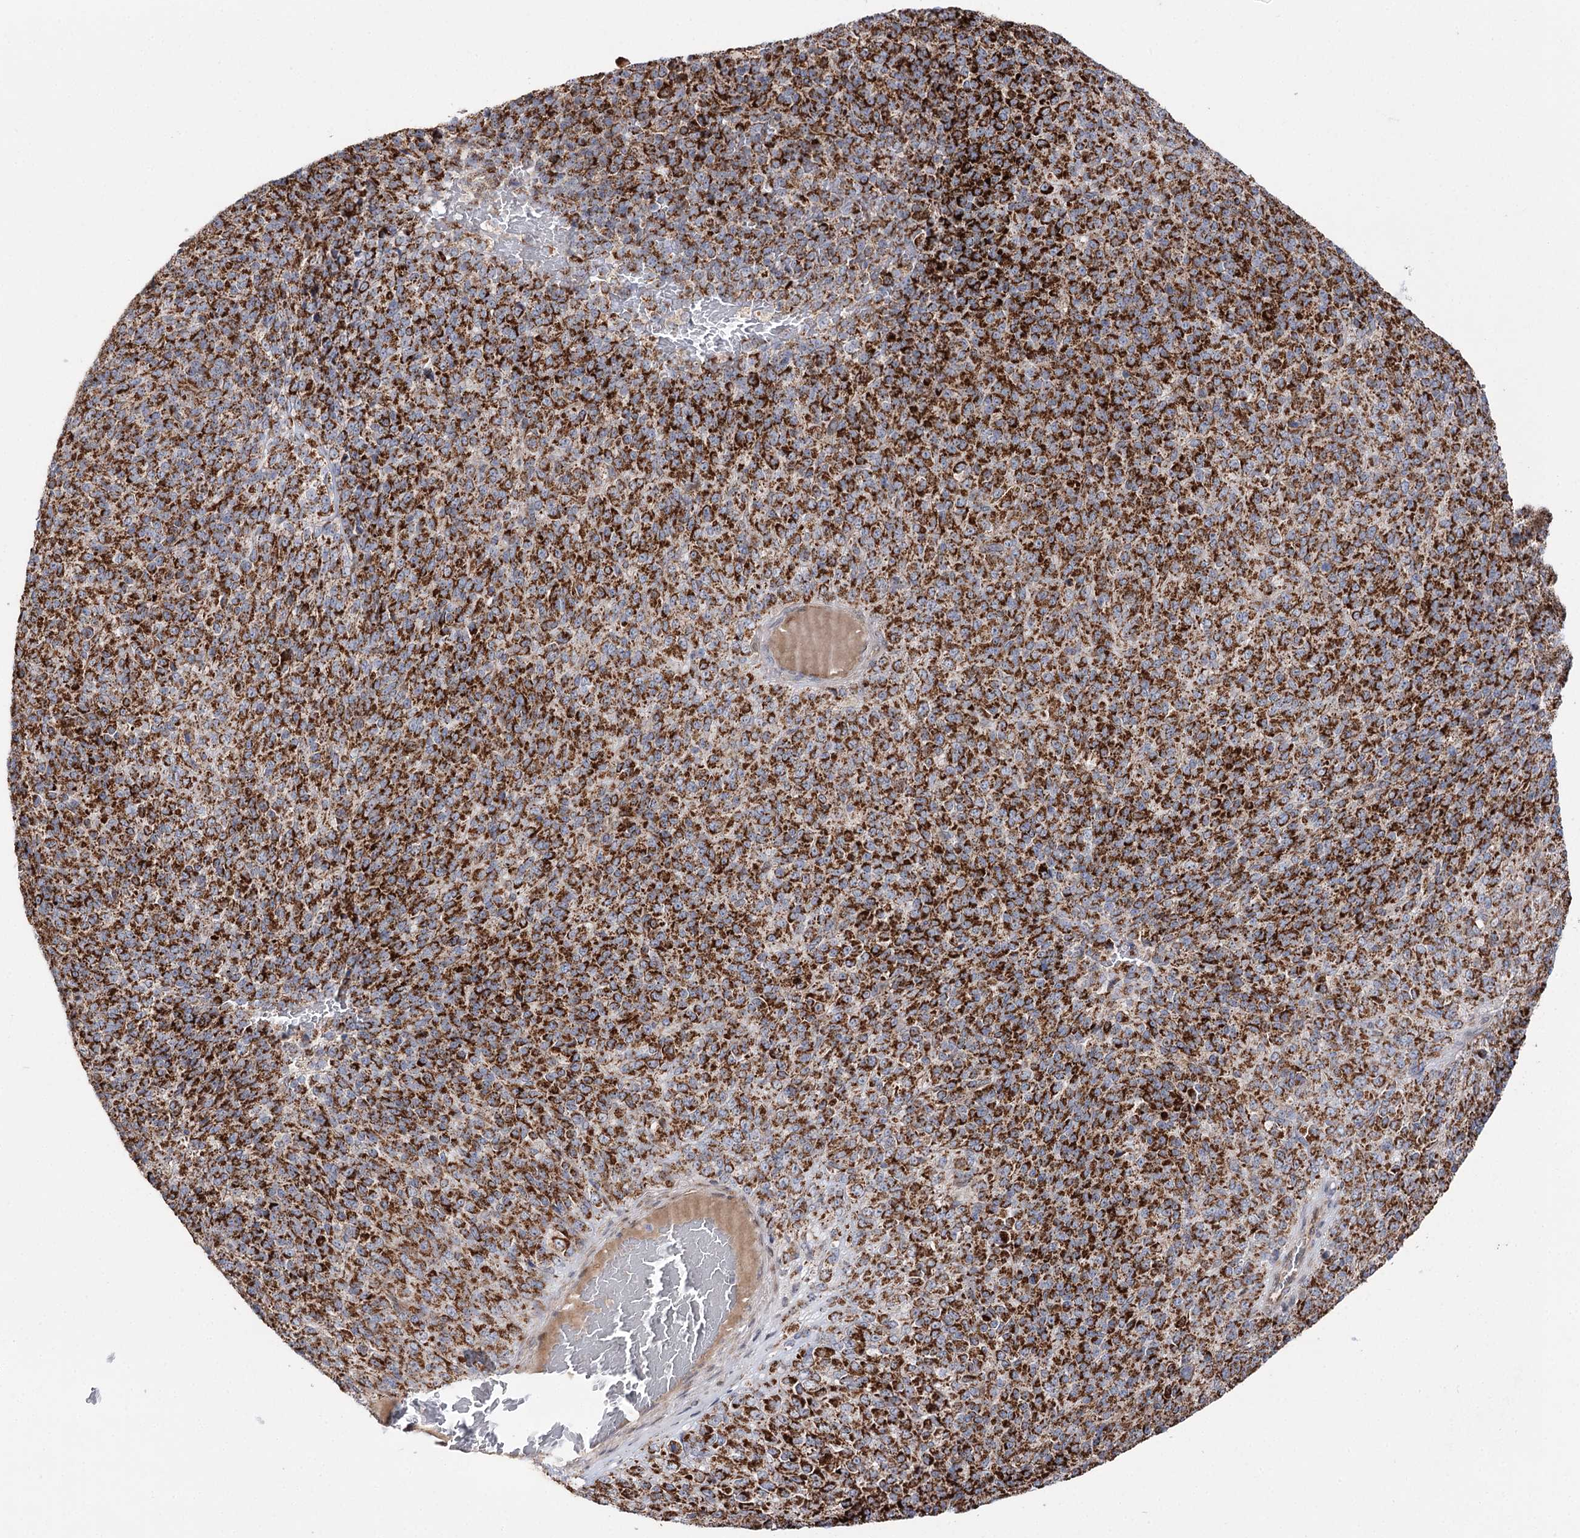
{"staining": {"intensity": "strong", "quantity": ">75%", "location": "cytoplasmic/membranous"}, "tissue": "melanoma", "cell_type": "Tumor cells", "image_type": "cancer", "snomed": [{"axis": "morphology", "description": "Malignant melanoma, Metastatic site"}, {"axis": "topography", "description": "Brain"}], "caption": "Brown immunohistochemical staining in malignant melanoma (metastatic site) shows strong cytoplasmic/membranous expression in about >75% of tumor cells.", "gene": "CBR4", "patient": {"sex": "female", "age": 56}}